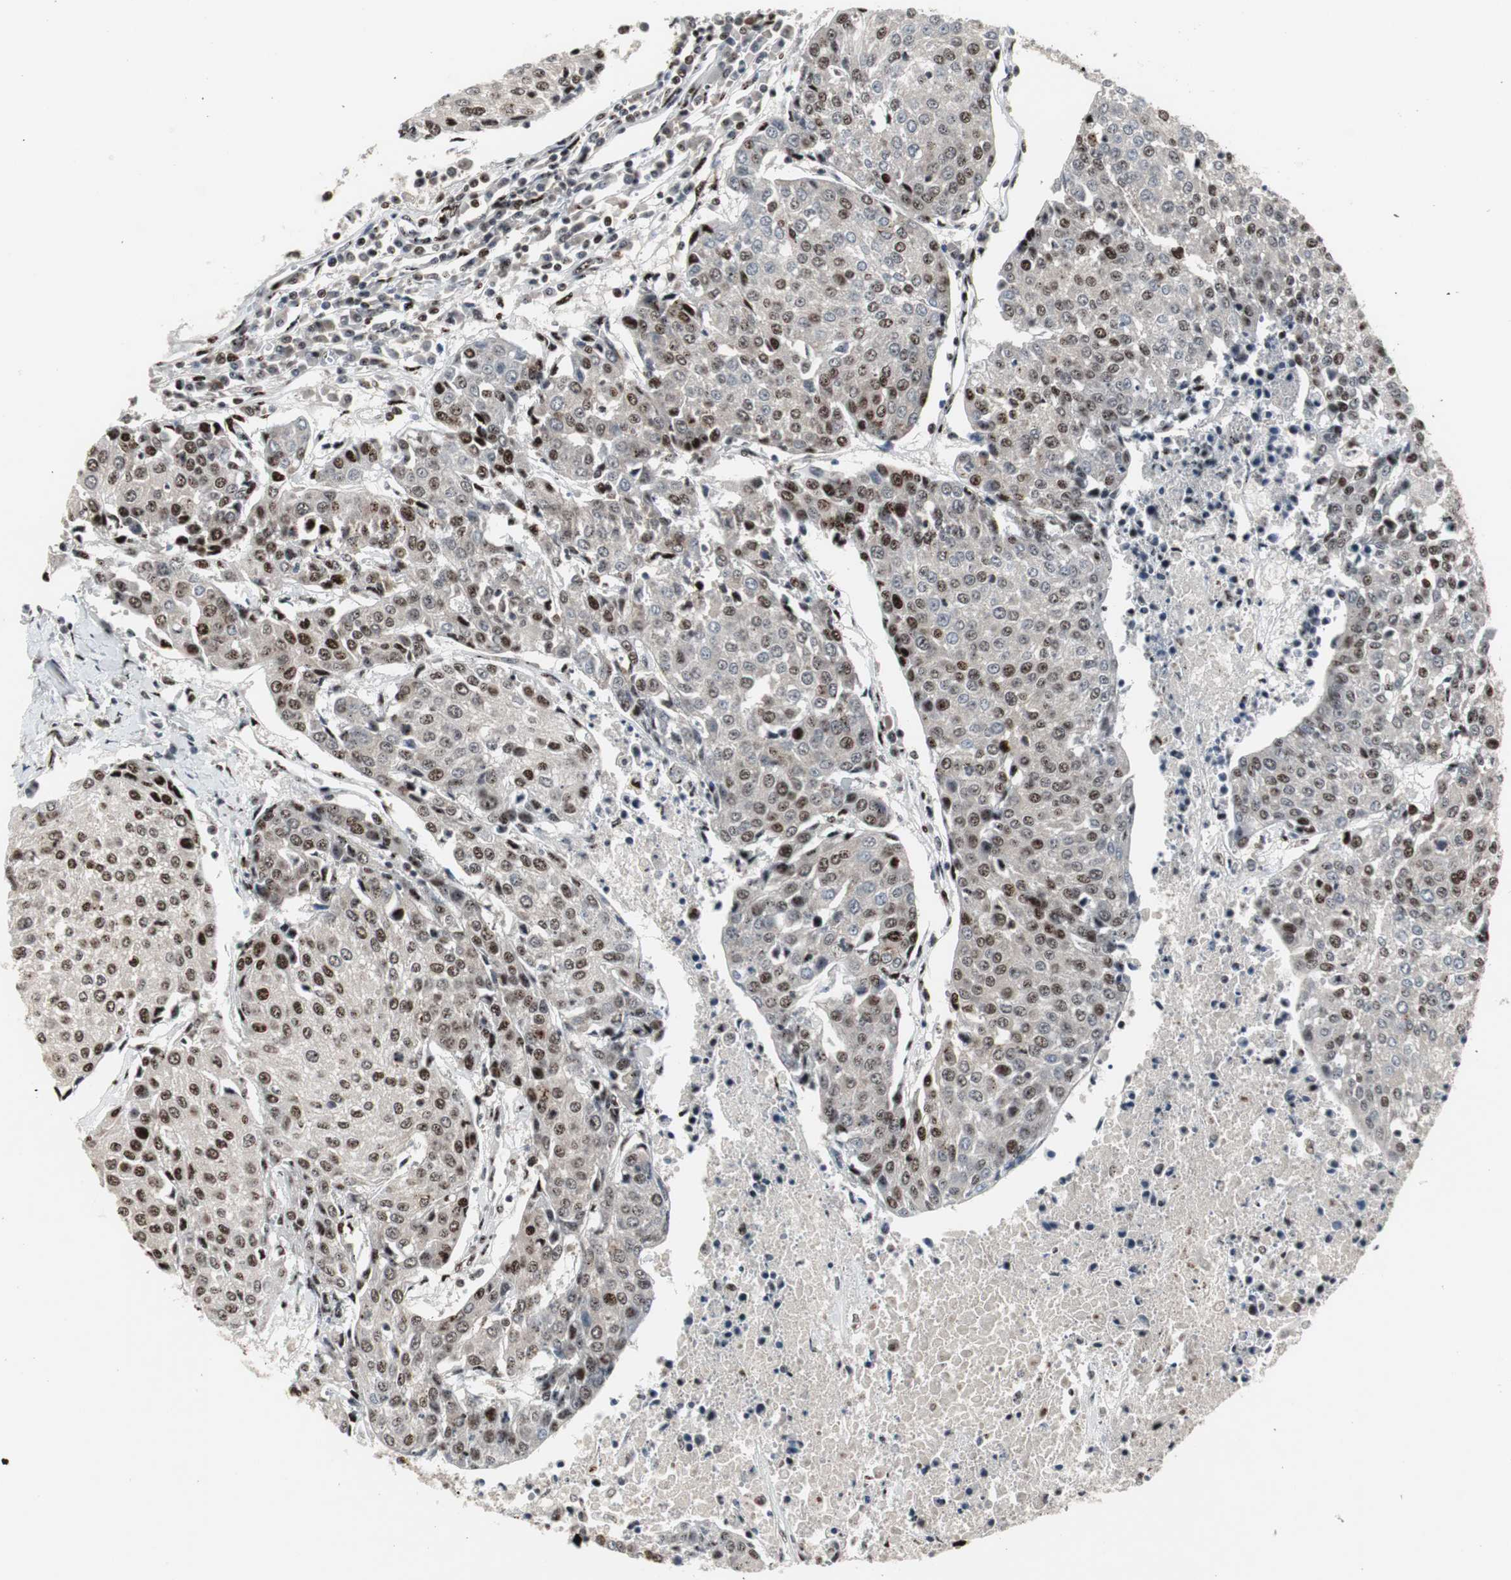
{"staining": {"intensity": "strong", "quantity": "25%-75%", "location": "nuclear"}, "tissue": "urothelial cancer", "cell_type": "Tumor cells", "image_type": "cancer", "snomed": [{"axis": "morphology", "description": "Urothelial carcinoma, High grade"}, {"axis": "topography", "description": "Urinary bladder"}], "caption": "Immunohistochemistry staining of urothelial cancer, which shows high levels of strong nuclear expression in about 25%-75% of tumor cells indicating strong nuclear protein staining. The staining was performed using DAB (3,3'-diaminobenzidine) (brown) for protein detection and nuclei were counterstained in hematoxylin (blue).", "gene": "GRK2", "patient": {"sex": "female", "age": 85}}